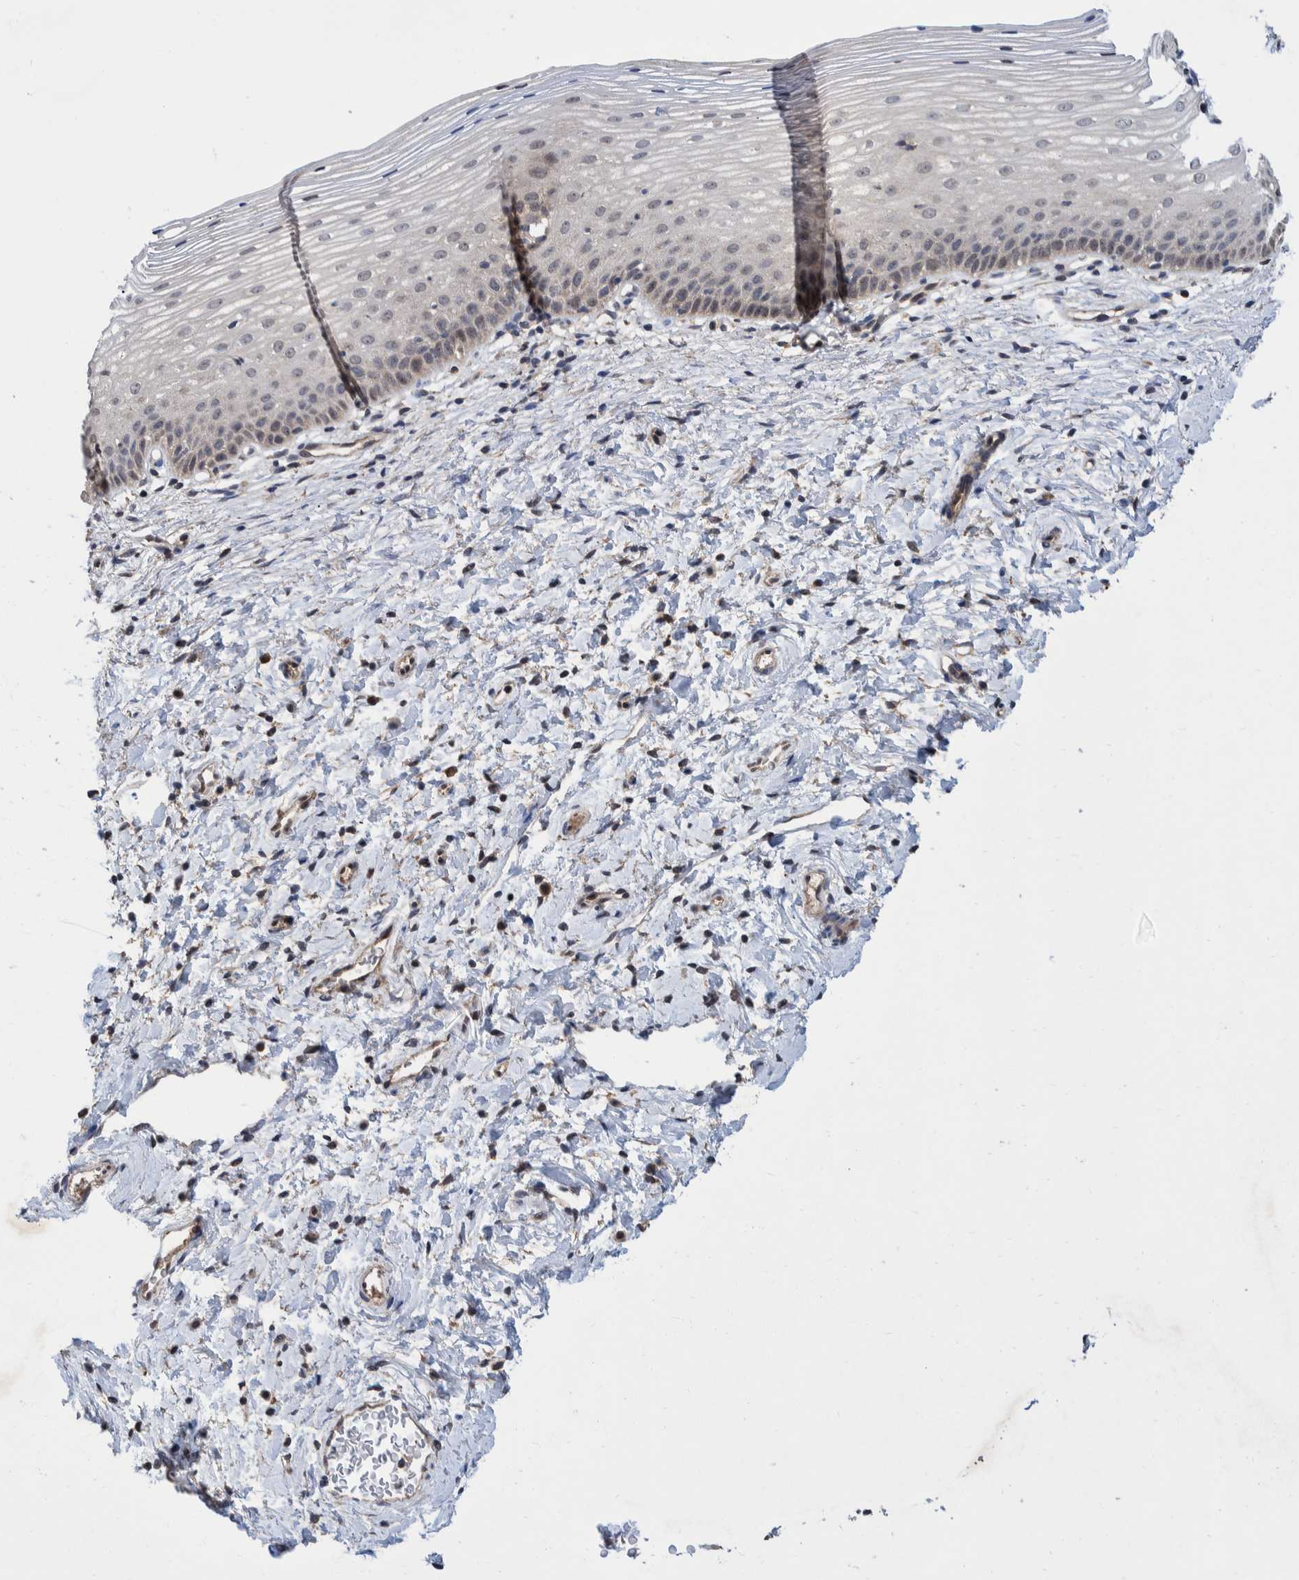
{"staining": {"intensity": "moderate", "quantity": ">75%", "location": "cytoplasmic/membranous,nuclear"}, "tissue": "cervix", "cell_type": "Glandular cells", "image_type": "normal", "snomed": [{"axis": "morphology", "description": "Normal tissue, NOS"}, {"axis": "topography", "description": "Cervix"}], "caption": "This photomicrograph reveals unremarkable cervix stained with immunohistochemistry to label a protein in brown. The cytoplasmic/membranous,nuclear of glandular cells show moderate positivity for the protein. Nuclei are counter-stained blue.", "gene": "PLPBP", "patient": {"sex": "female", "age": 72}}